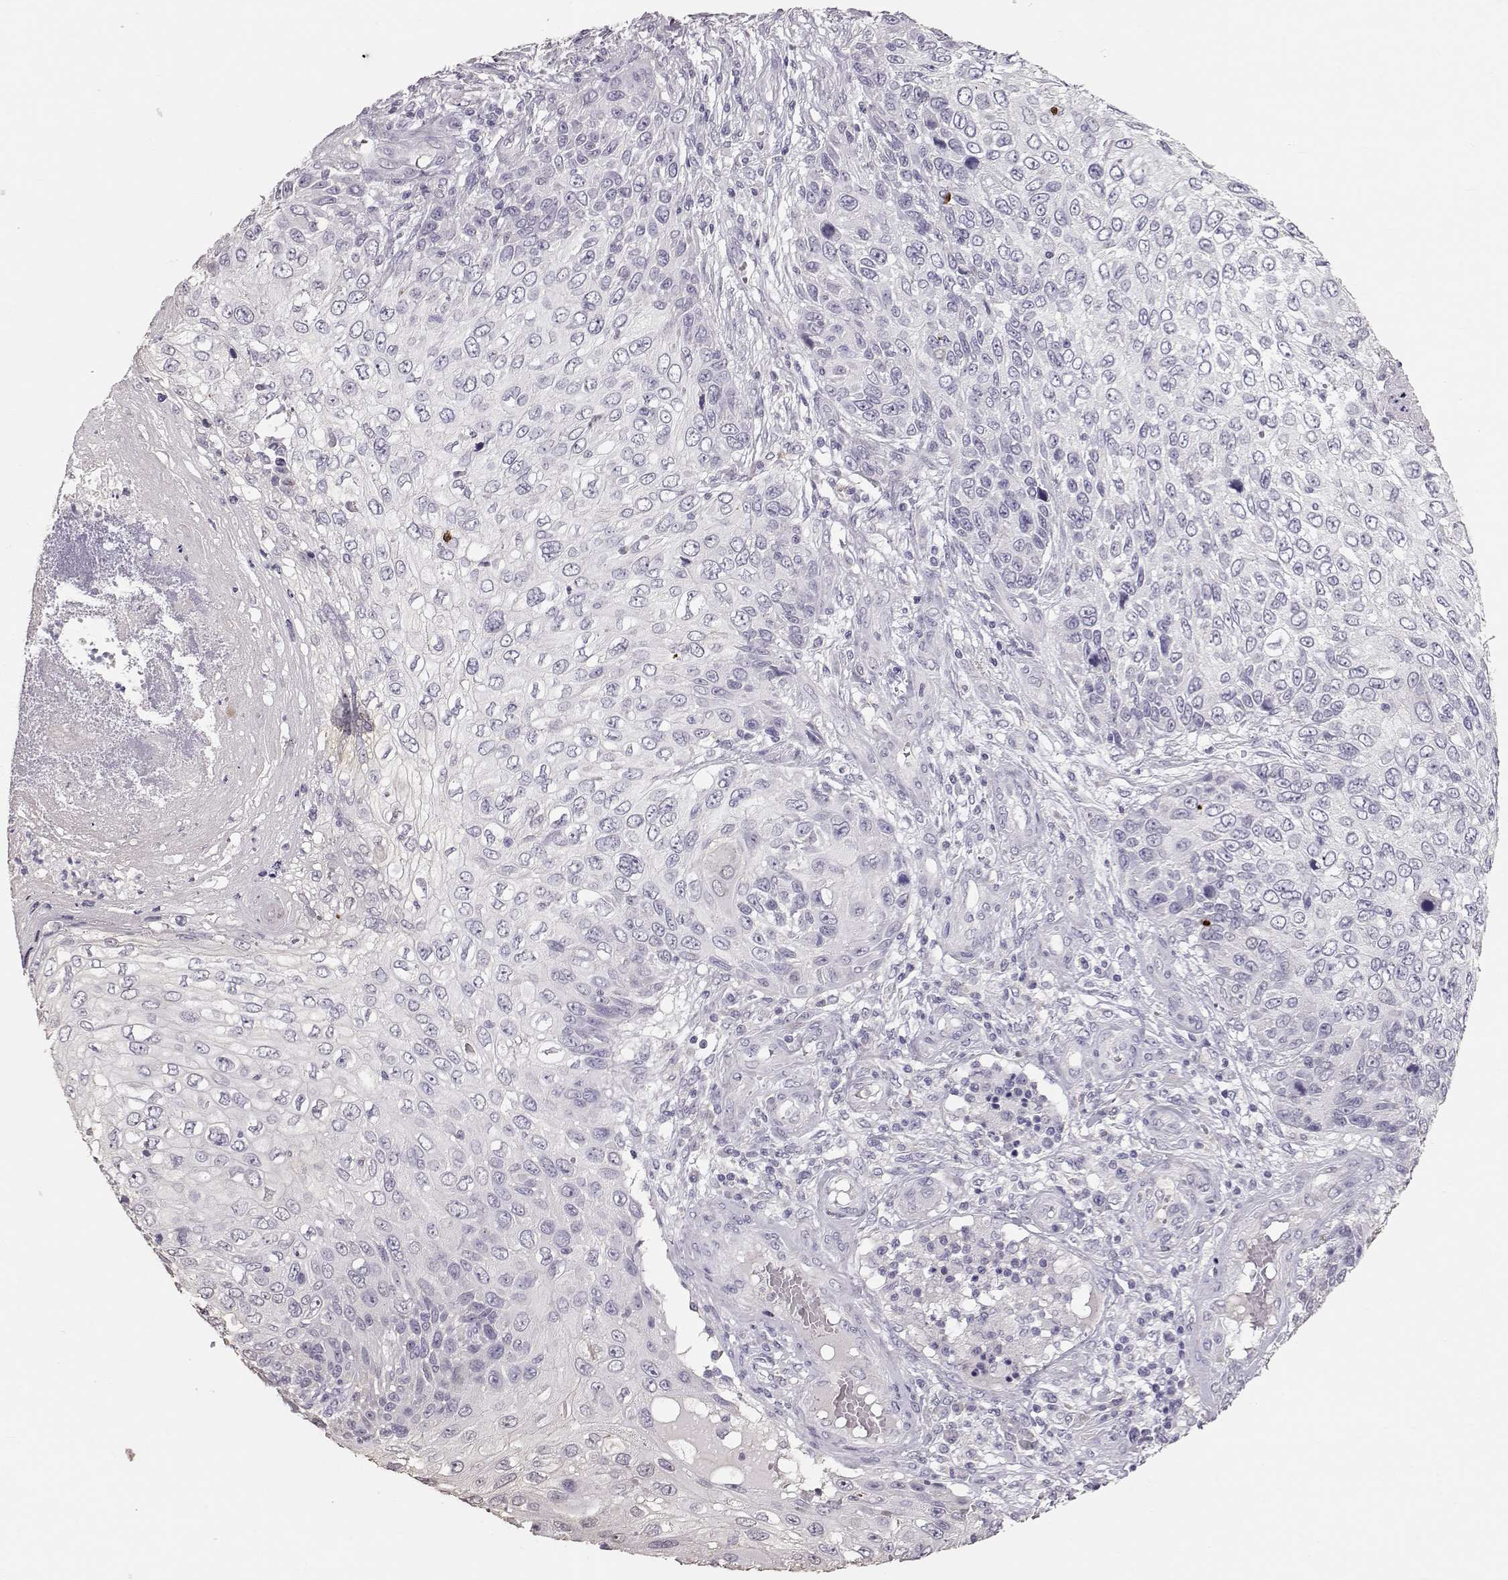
{"staining": {"intensity": "negative", "quantity": "none", "location": "none"}, "tissue": "skin cancer", "cell_type": "Tumor cells", "image_type": "cancer", "snomed": [{"axis": "morphology", "description": "Squamous cell carcinoma, NOS"}, {"axis": "topography", "description": "Skin"}], "caption": "This is an immunohistochemistry histopathology image of human skin squamous cell carcinoma. There is no expression in tumor cells.", "gene": "POU1F1", "patient": {"sex": "male", "age": 92}}